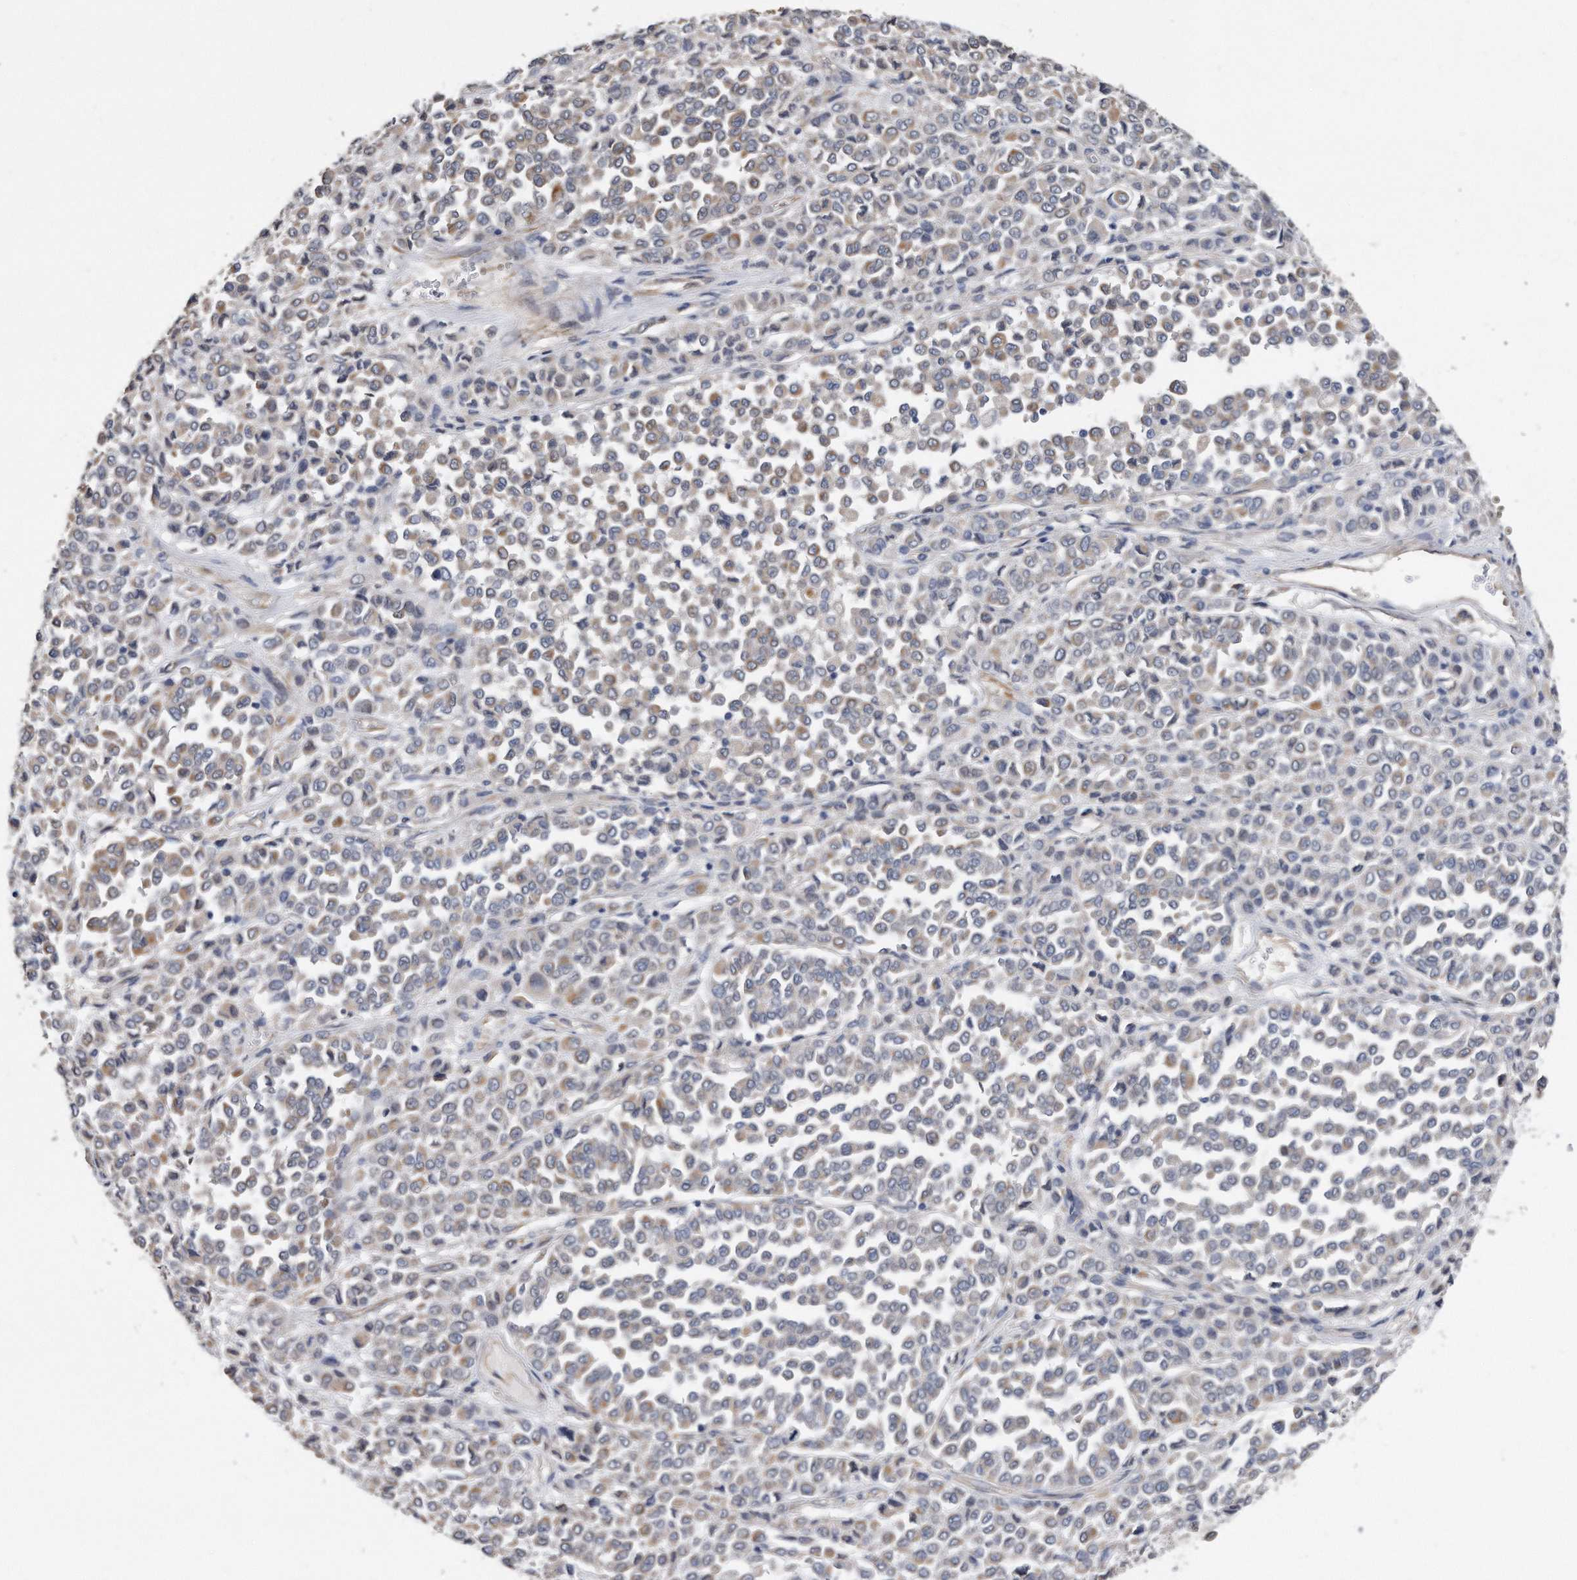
{"staining": {"intensity": "weak", "quantity": "25%-75%", "location": "cytoplasmic/membranous"}, "tissue": "melanoma", "cell_type": "Tumor cells", "image_type": "cancer", "snomed": [{"axis": "morphology", "description": "Malignant melanoma, Metastatic site"}, {"axis": "topography", "description": "Pancreas"}], "caption": "This is an image of immunohistochemistry (IHC) staining of melanoma, which shows weak positivity in the cytoplasmic/membranous of tumor cells.", "gene": "GPC1", "patient": {"sex": "female", "age": 30}}